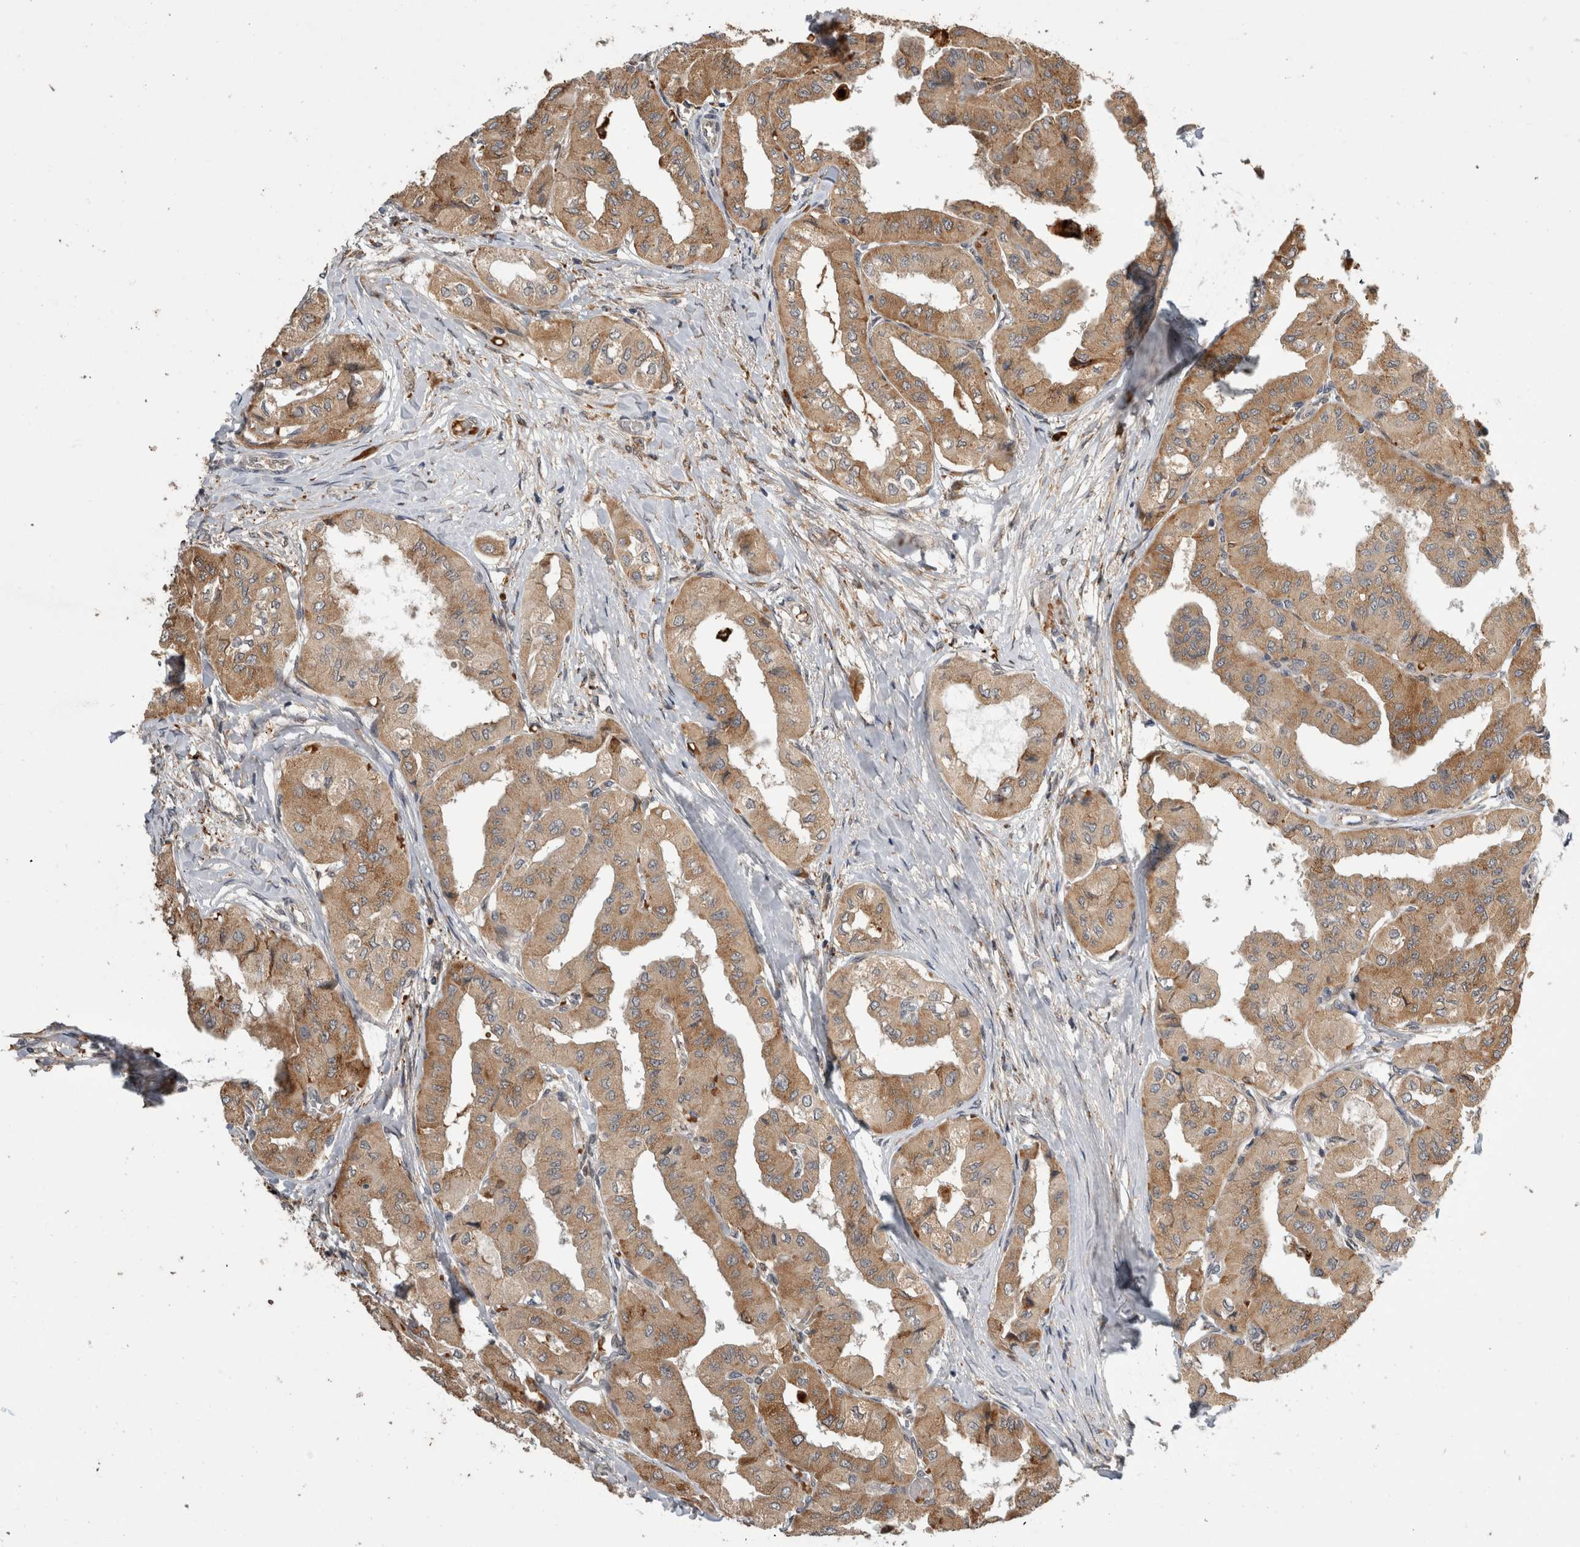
{"staining": {"intensity": "moderate", "quantity": ">75%", "location": "cytoplasmic/membranous"}, "tissue": "thyroid cancer", "cell_type": "Tumor cells", "image_type": "cancer", "snomed": [{"axis": "morphology", "description": "Papillary adenocarcinoma, NOS"}, {"axis": "topography", "description": "Thyroid gland"}], "caption": "Papillary adenocarcinoma (thyroid) stained with immunohistochemistry (IHC) reveals moderate cytoplasmic/membranous positivity in approximately >75% of tumor cells.", "gene": "APOL2", "patient": {"sex": "female", "age": 59}}